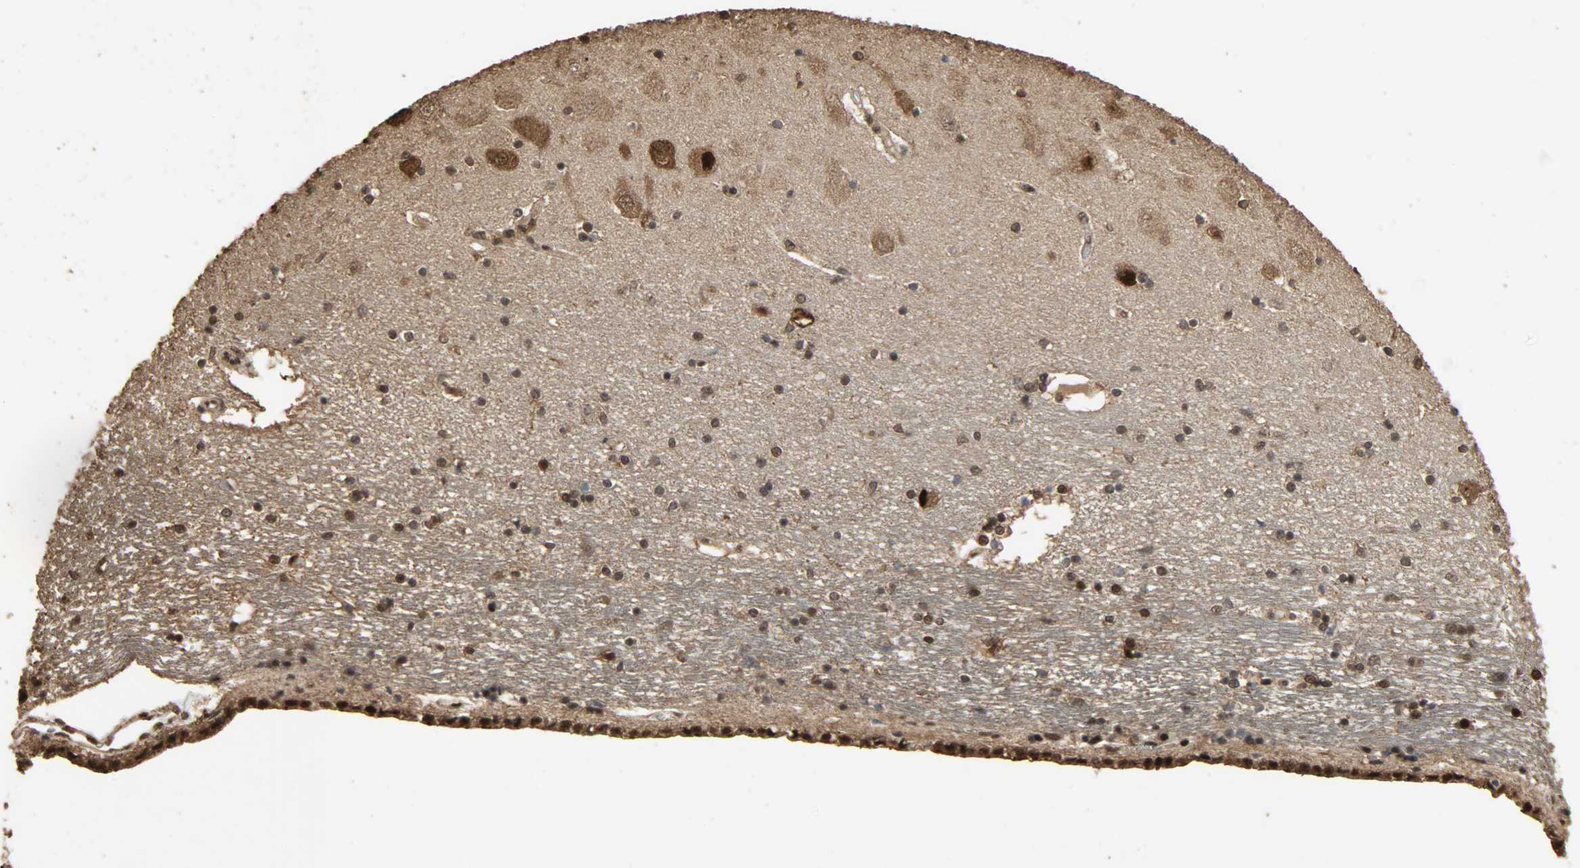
{"staining": {"intensity": "strong", "quantity": ">75%", "location": "nuclear"}, "tissue": "hippocampus", "cell_type": "Glial cells", "image_type": "normal", "snomed": [{"axis": "morphology", "description": "Normal tissue, NOS"}, {"axis": "topography", "description": "Hippocampus"}], "caption": "The photomicrograph exhibits staining of benign hippocampus, revealing strong nuclear protein expression (brown color) within glial cells.", "gene": "CCNT2", "patient": {"sex": "female", "age": 54}}